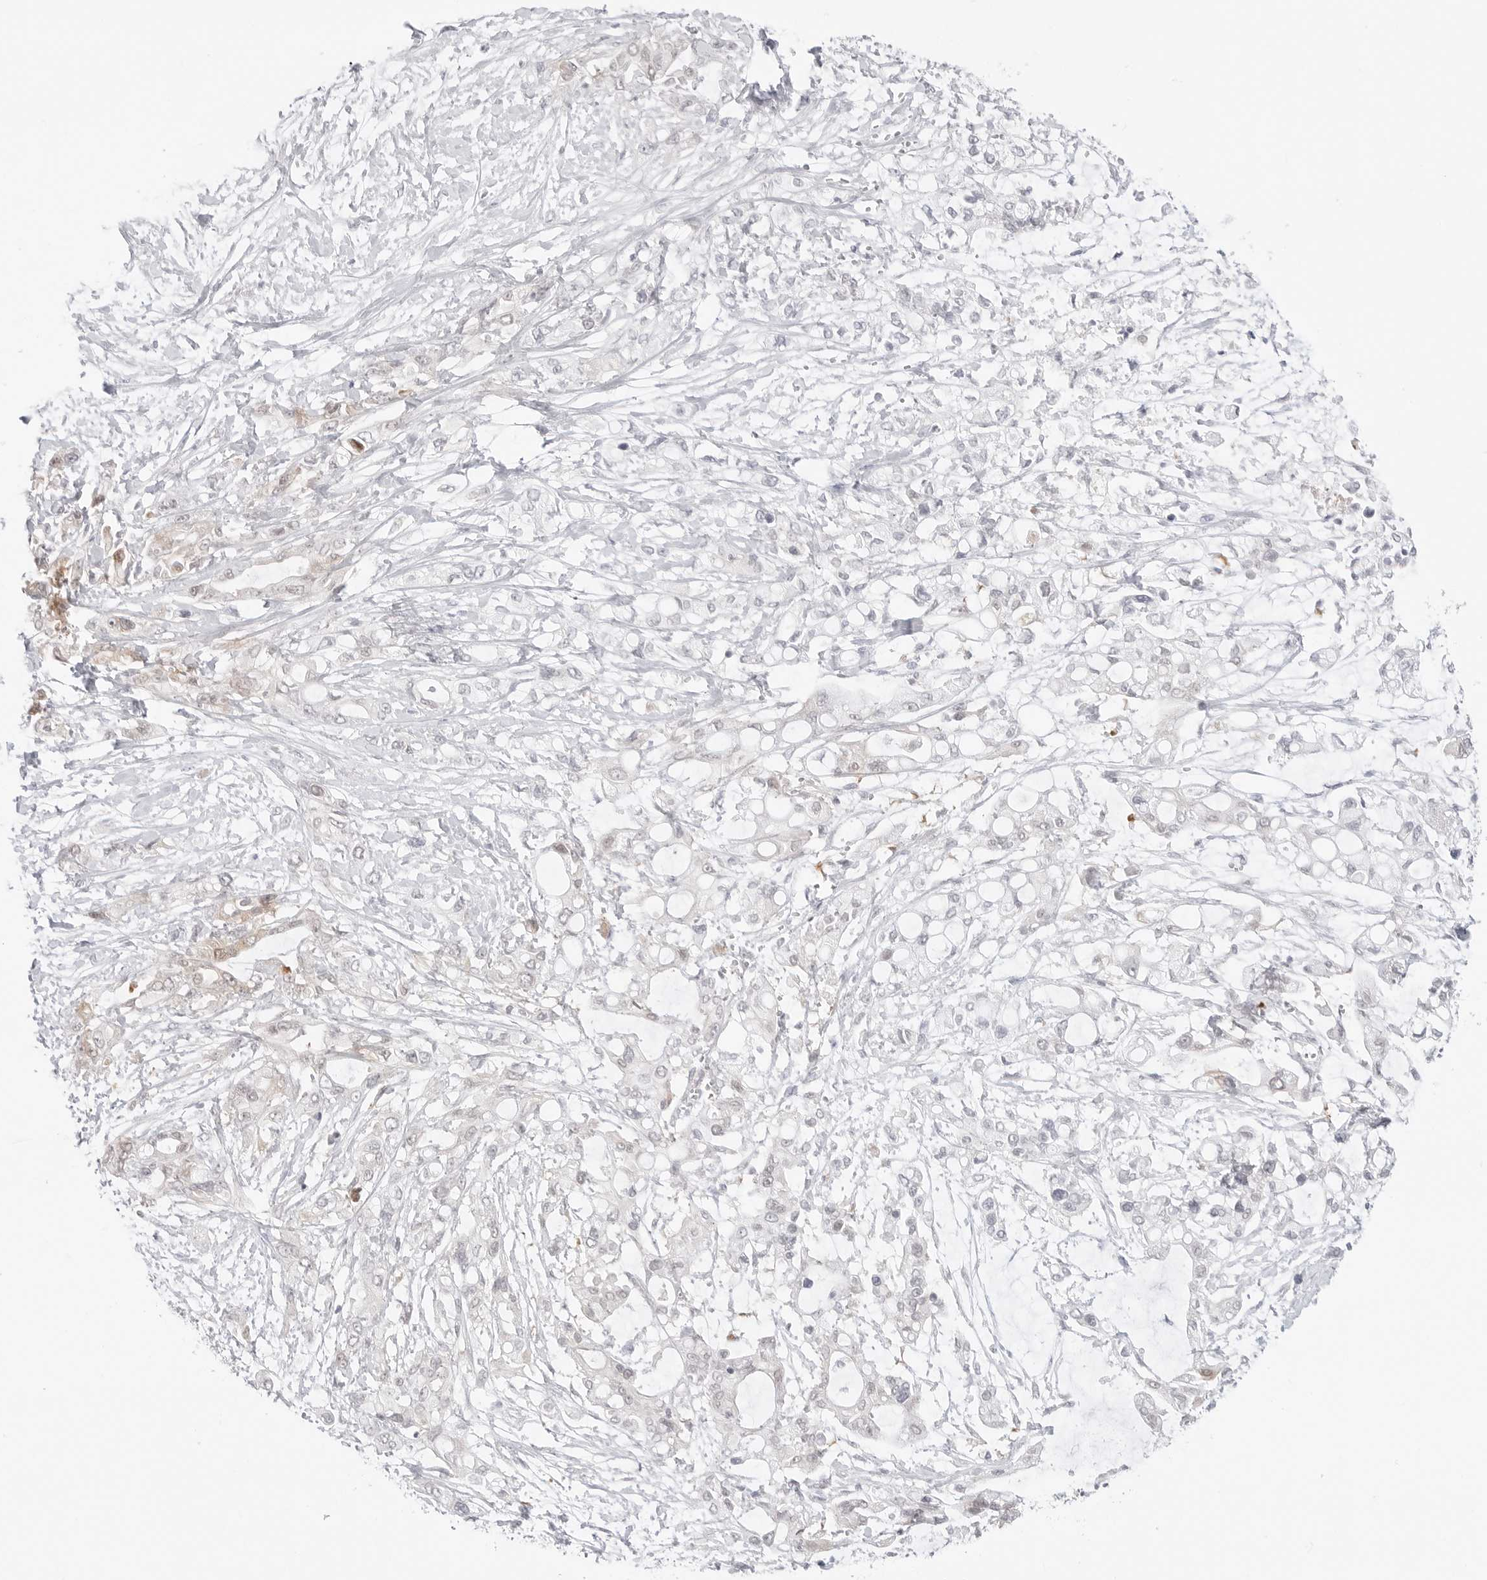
{"staining": {"intensity": "negative", "quantity": "none", "location": "none"}, "tissue": "pancreatic cancer", "cell_type": "Tumor cells", "image_type": "cancer", "snomed": [{"axis": "morphology", "description": "Adenocarcinoma, NOS"}, {"axis": "topography", "description": "Pancreas"}], "caption": "Histopathology image shows no significant protein expression in tumor cells of pancreatic adenocarcinoma.", "gene": "NUDC", "patient": {"sex": "male", "age": 68}}